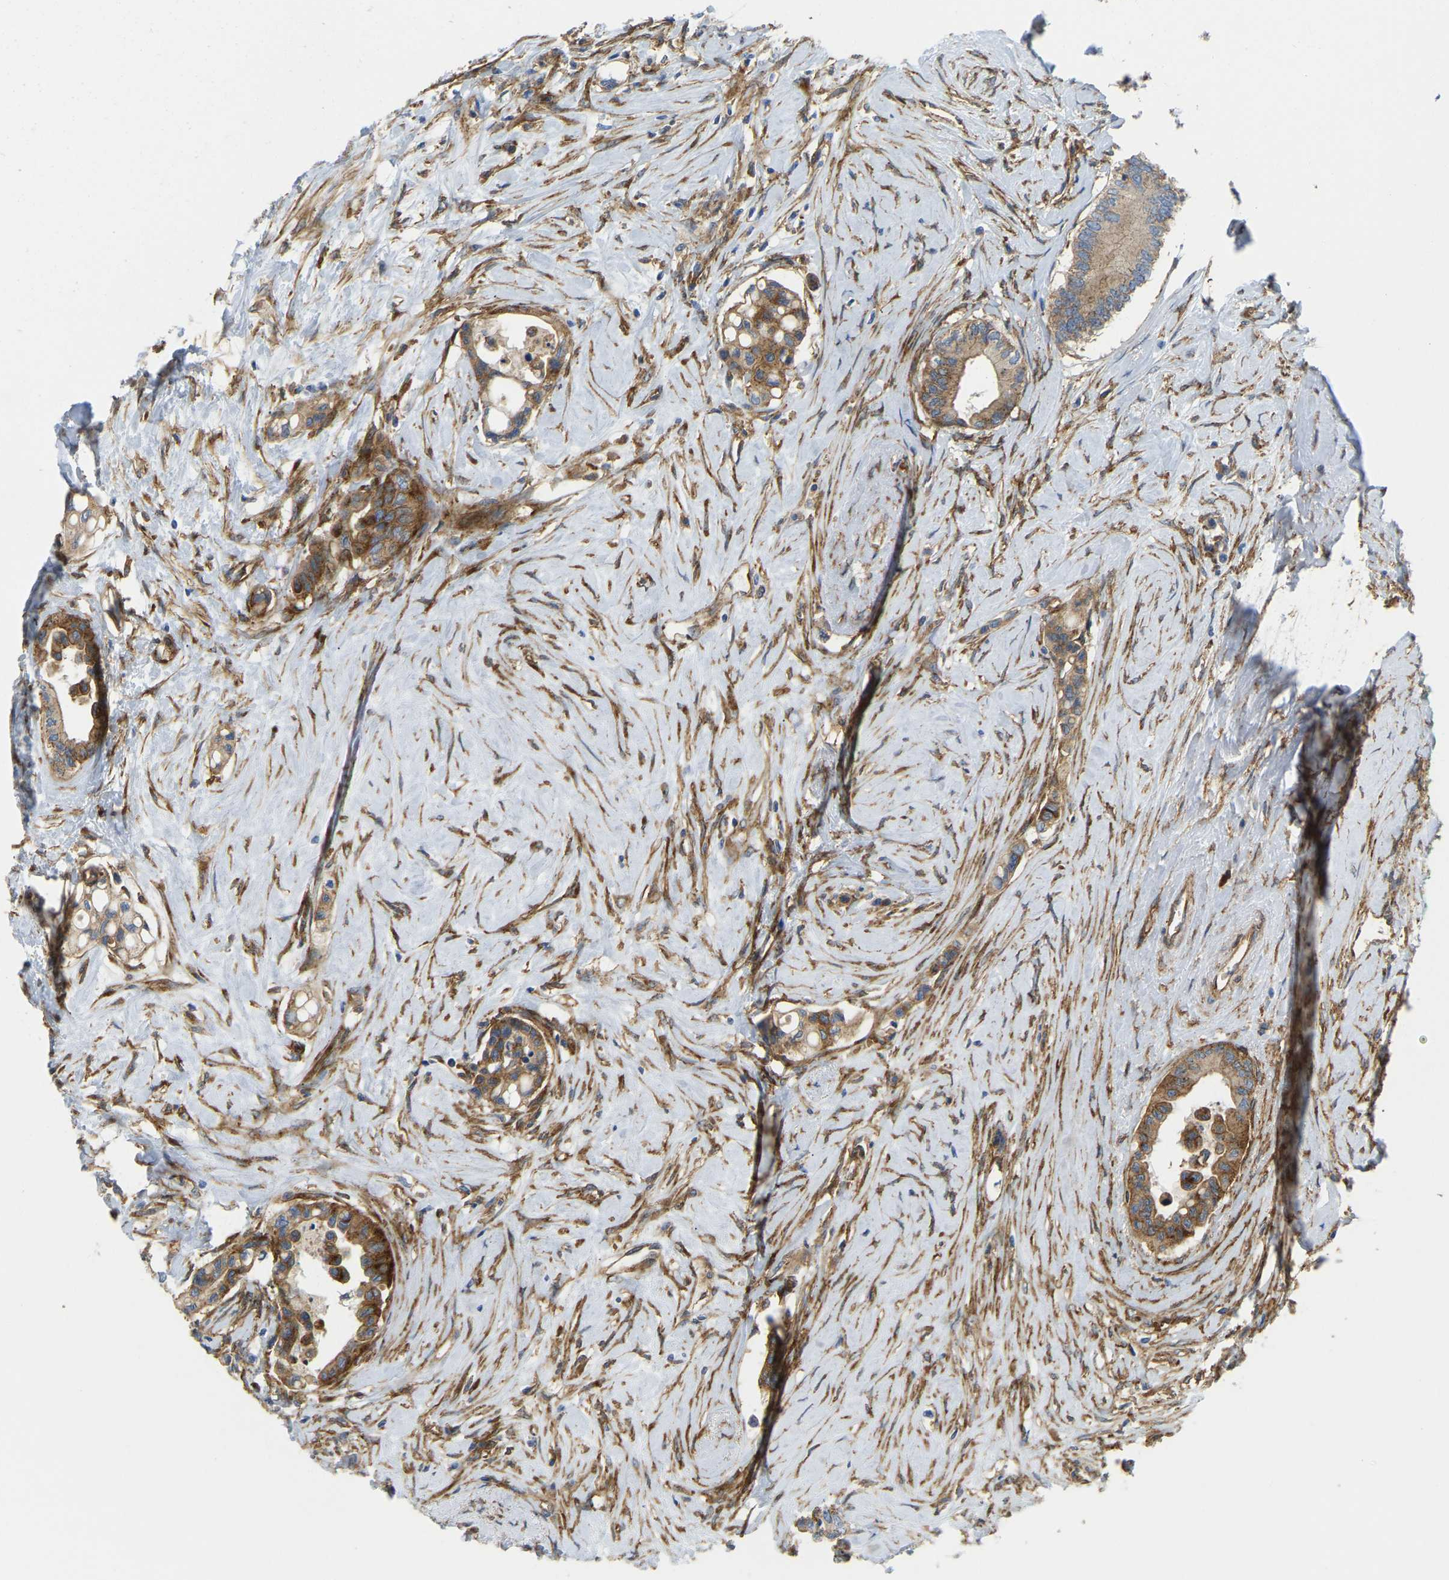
{"staining": {"intensity": "moderate", "quantity": ">75%", "location": "cytoplasmic/membranous"}, "tissue": "colorectal cancer", "cell_type": "Tumor cells", "image_type": "cancer", "snomed": [{"axis": "morphology", "description": "Normal tissue, NOS"}, {"axis": "morphology", "description": "Adenocarcinoma, NOS"}, {"axis": "topography", "description": "Colon"}], "caption": "An immunohistochemistry (IHC) micrograph of tumor tissue is shown. Protein staining in brown labels moderate cytoplasmic/membranous positivity in adenocarcinoma (colorectal) within tumor cells. The staining is performed using DAB brown chromogen to label protein expression. The nuclei are counter-stained blue using hematoxylin.", "gene": "PICALM", "patient": {"sex": "male", "age": 82}}